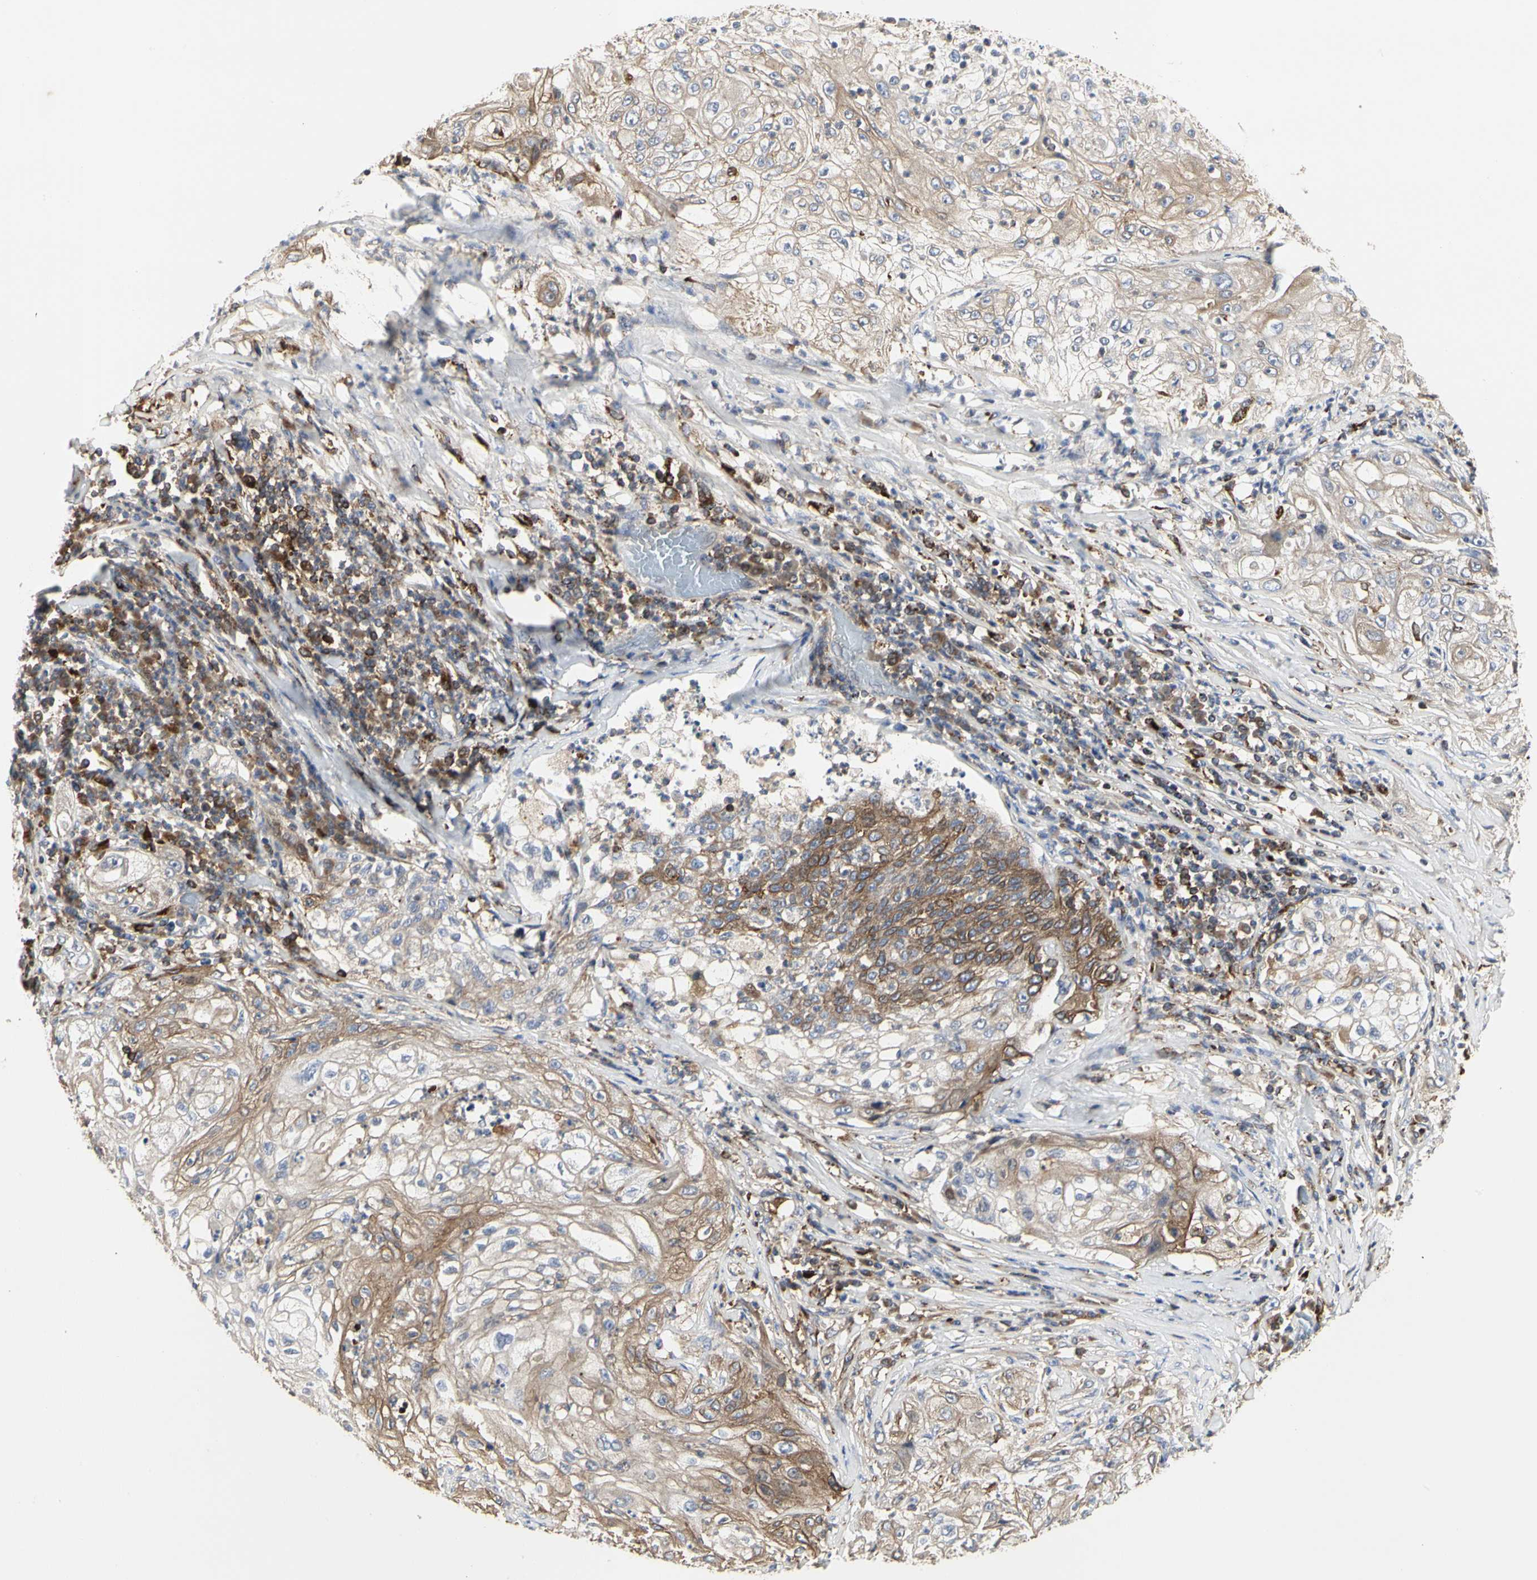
{"staining": {"intensity": "moderate", "quantity": "25%-75%", "location": "cytoplasmic/membranous"}, "tissue": "lung cancer", "cell_type": "Tumor cells", "image_type": "cancer", "snomed": [{"axis": "morphology", "description": "Inflammation, NOS"}, {"axis": "morphology", "description": "Squamous cell carcinoma, NOS"}, {"axis": "topography", "description": "Lymph node"}, {"axis": "topography", "description": "Soft tissue"}, {"axis": "topography", "description": "Lung"}], "caption": "Protein analysis of lung cancer (squamous cell carcinoma) tissue displays moderate cytoplasmic/membranous positivity in approximately 25%-75% of tumor cells. Ihc stains the protein of interest in brown and the nuclei are stained blue.", "gene": "NAPG", "patient": {"sex": "male", "age": 66}}